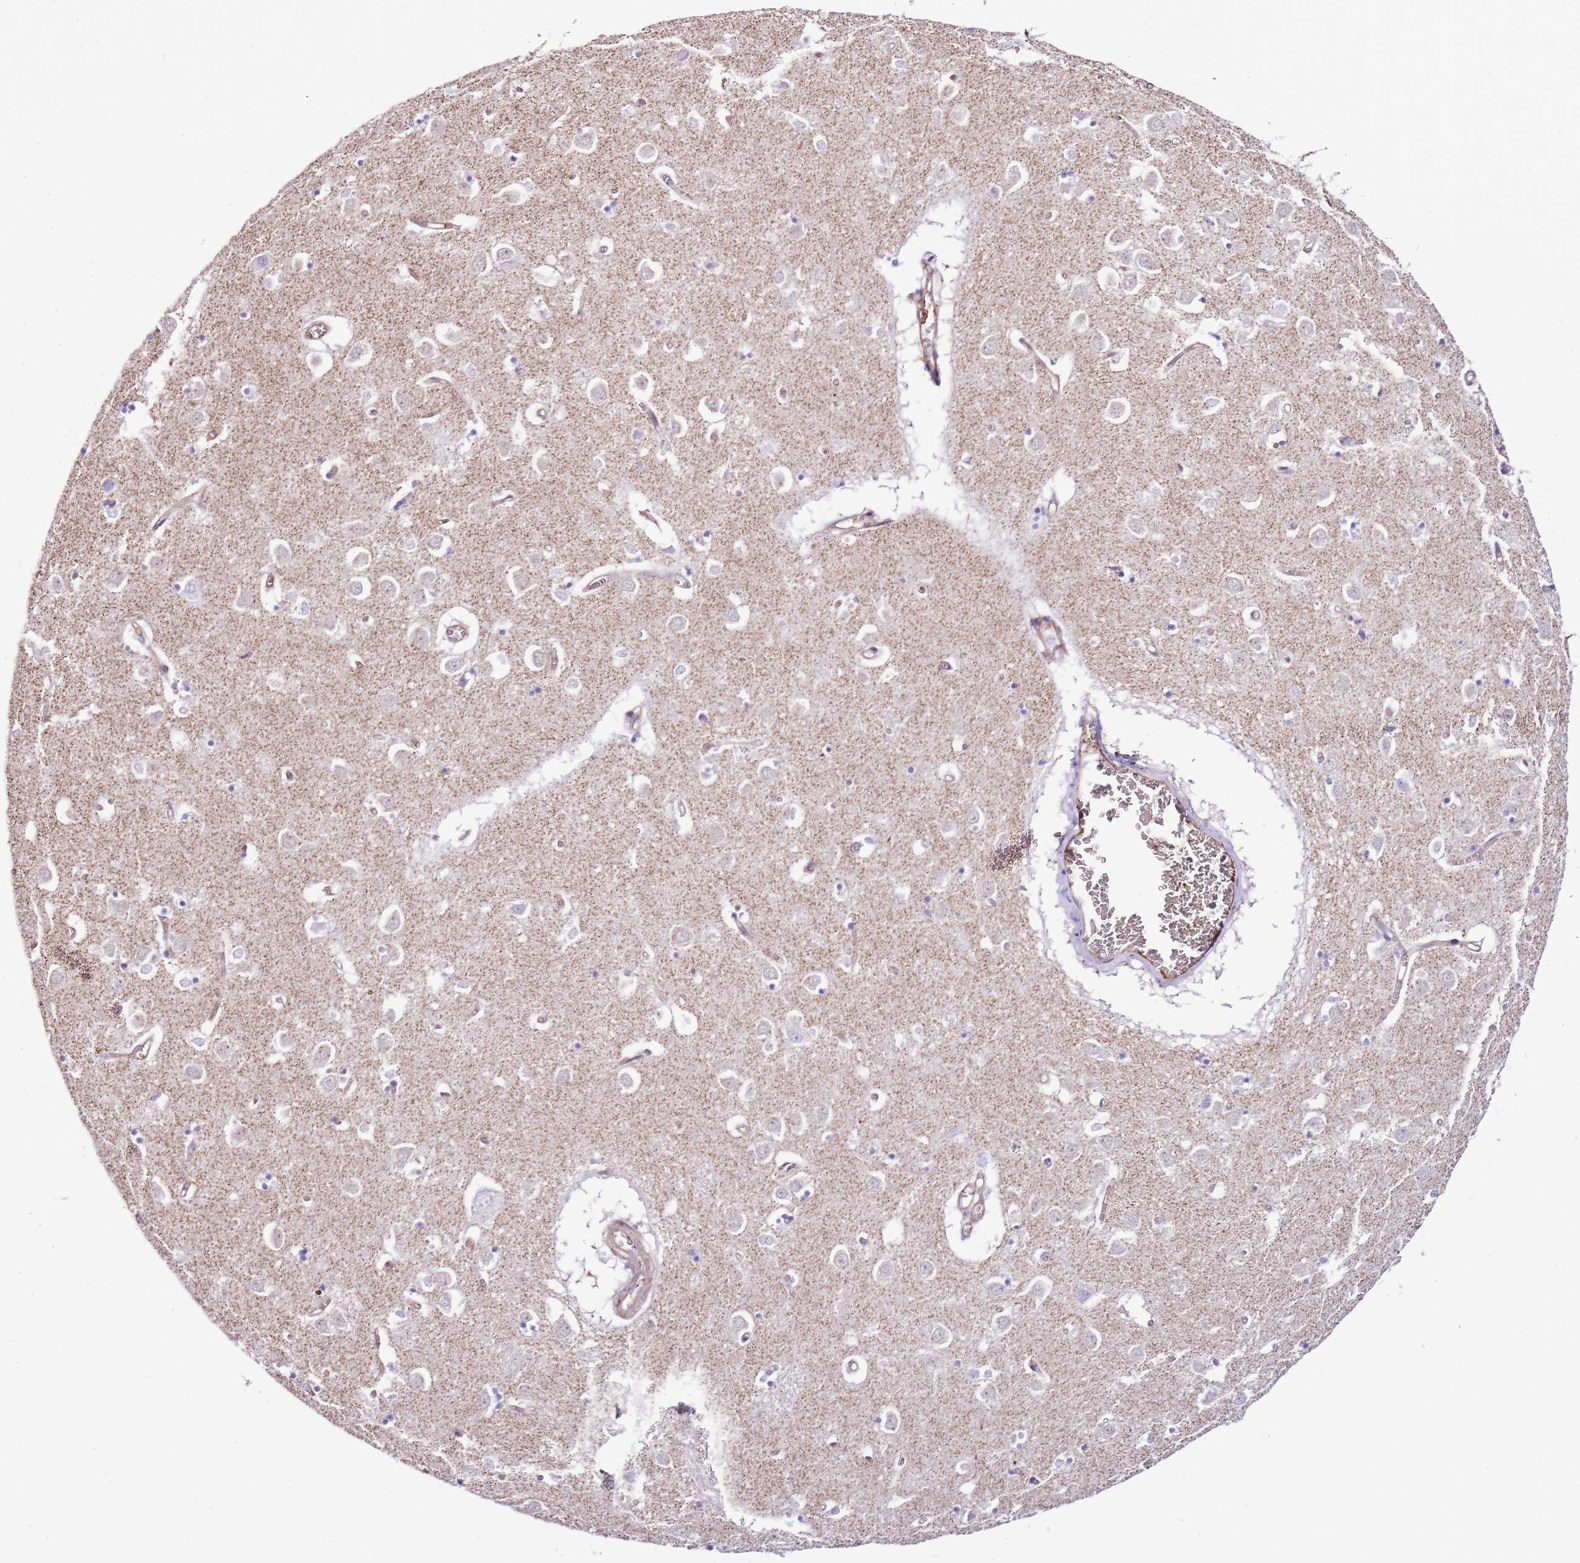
{"staining": {"intensity": "negative", "quantity": "none", "location": "none"}, "tissue": "caudate", "cell_type": "Glial cells", "image_type": "normal", "snomed": [{"axis": "morphology", "description": "Normal tissue, NOS"}, {"axis": "topography", "description": "Lateral ventricle wall"}], "caption": "The photomicrograph reveals no staining of glial cells in normal caudate. Nuclei are stained in blue.", "gene": "GFRAL", "patient": {"sex": "male", "age": 70}}